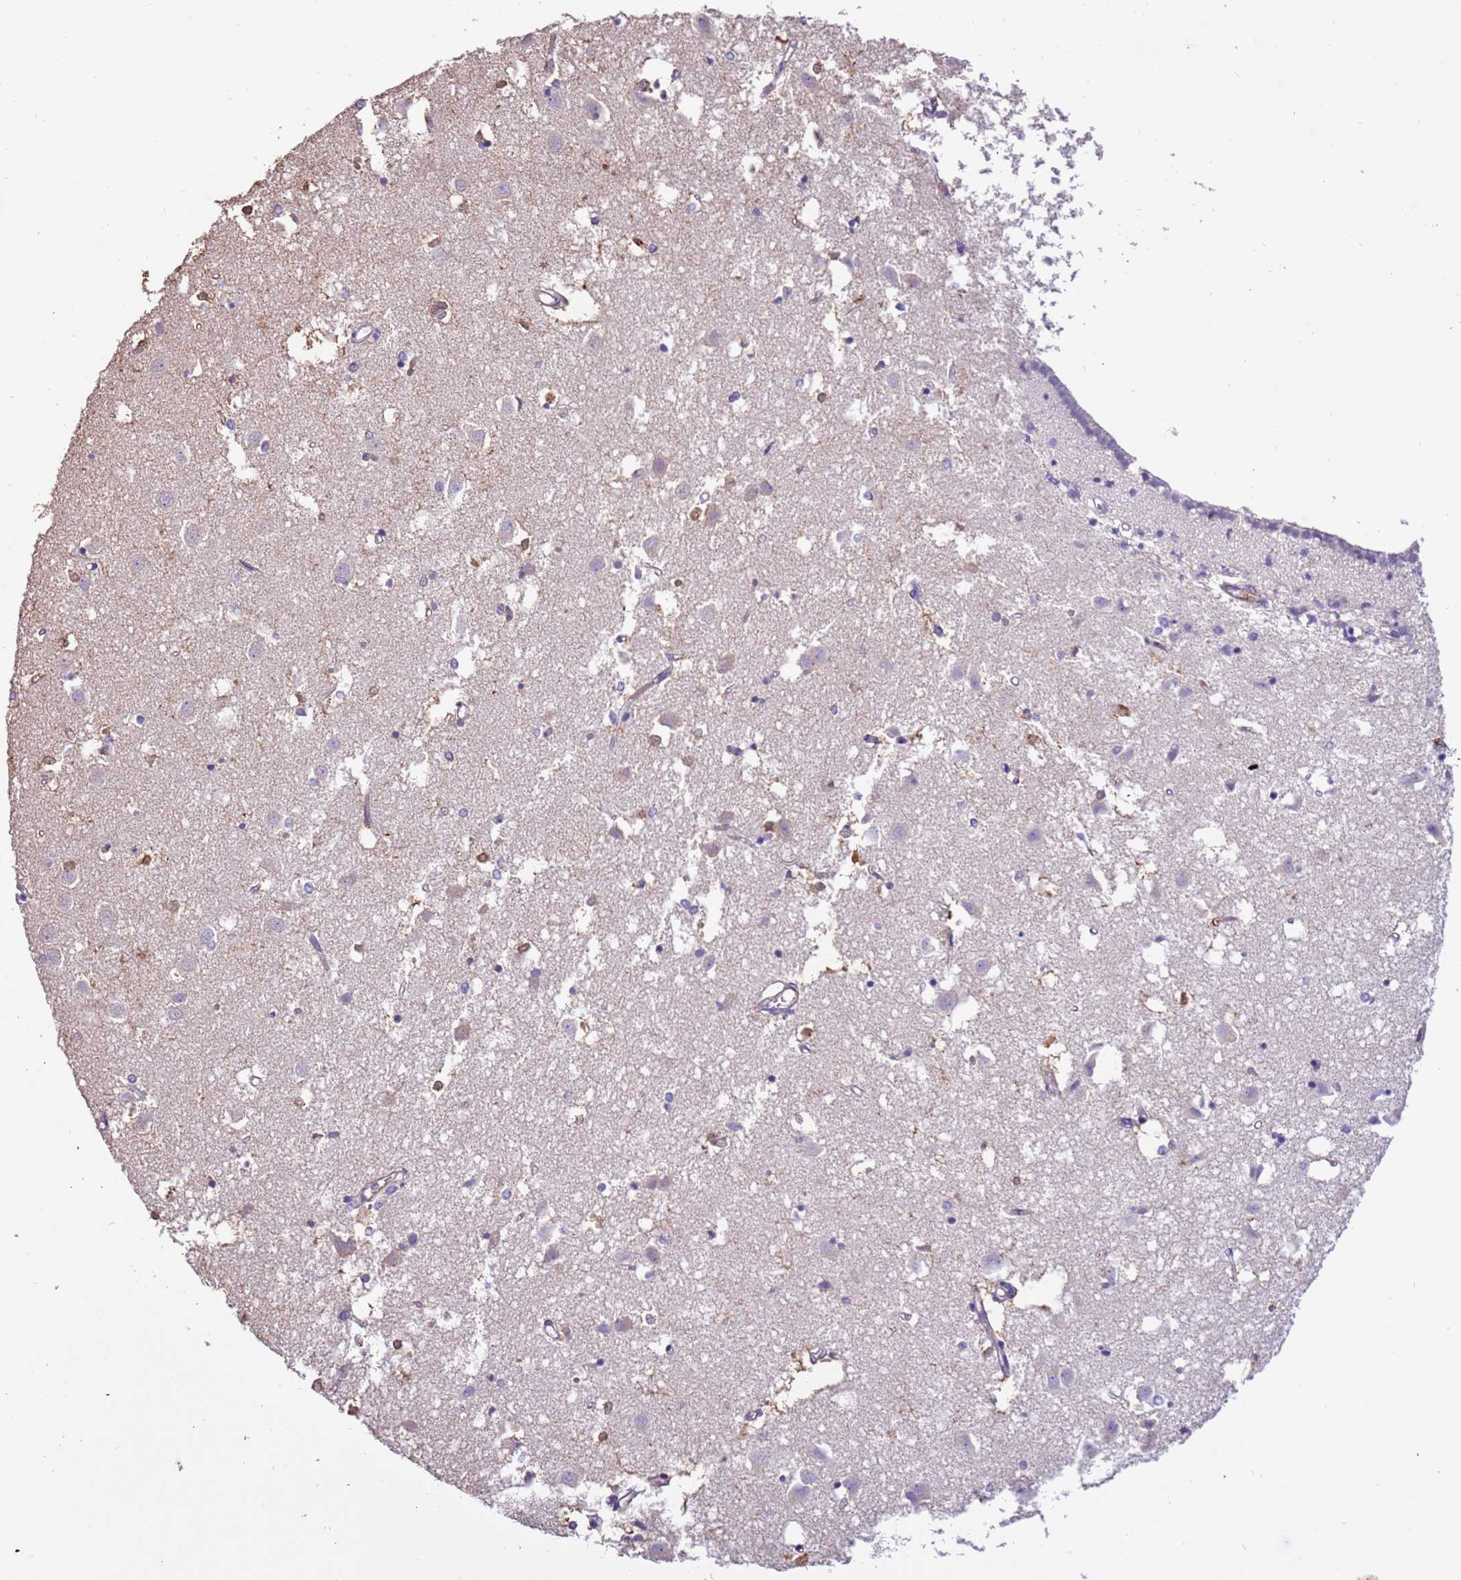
{"staining": {"intensity": "negative", "quantity": "none", "location": "none"}, "tissue": "caudate", "cell_type": "Glial cells", "image_type": "normal", "snomed": [{"axis": "morphology", "description": "Normal tissue, NOS"}, {"axis": "topography", "description": "Lateral ventricle wall"}], "caption": "Immunohistochemistry (IHC) of normal caudate displays no staining in glial cells. The staining is performed using DAB (3,3'-diaminobenzidine) brown chromogen with nuclei counter-stained in using hematoxylin.", "gene": "PCGF2", "patient": {"sex": "male", "age": 70}}